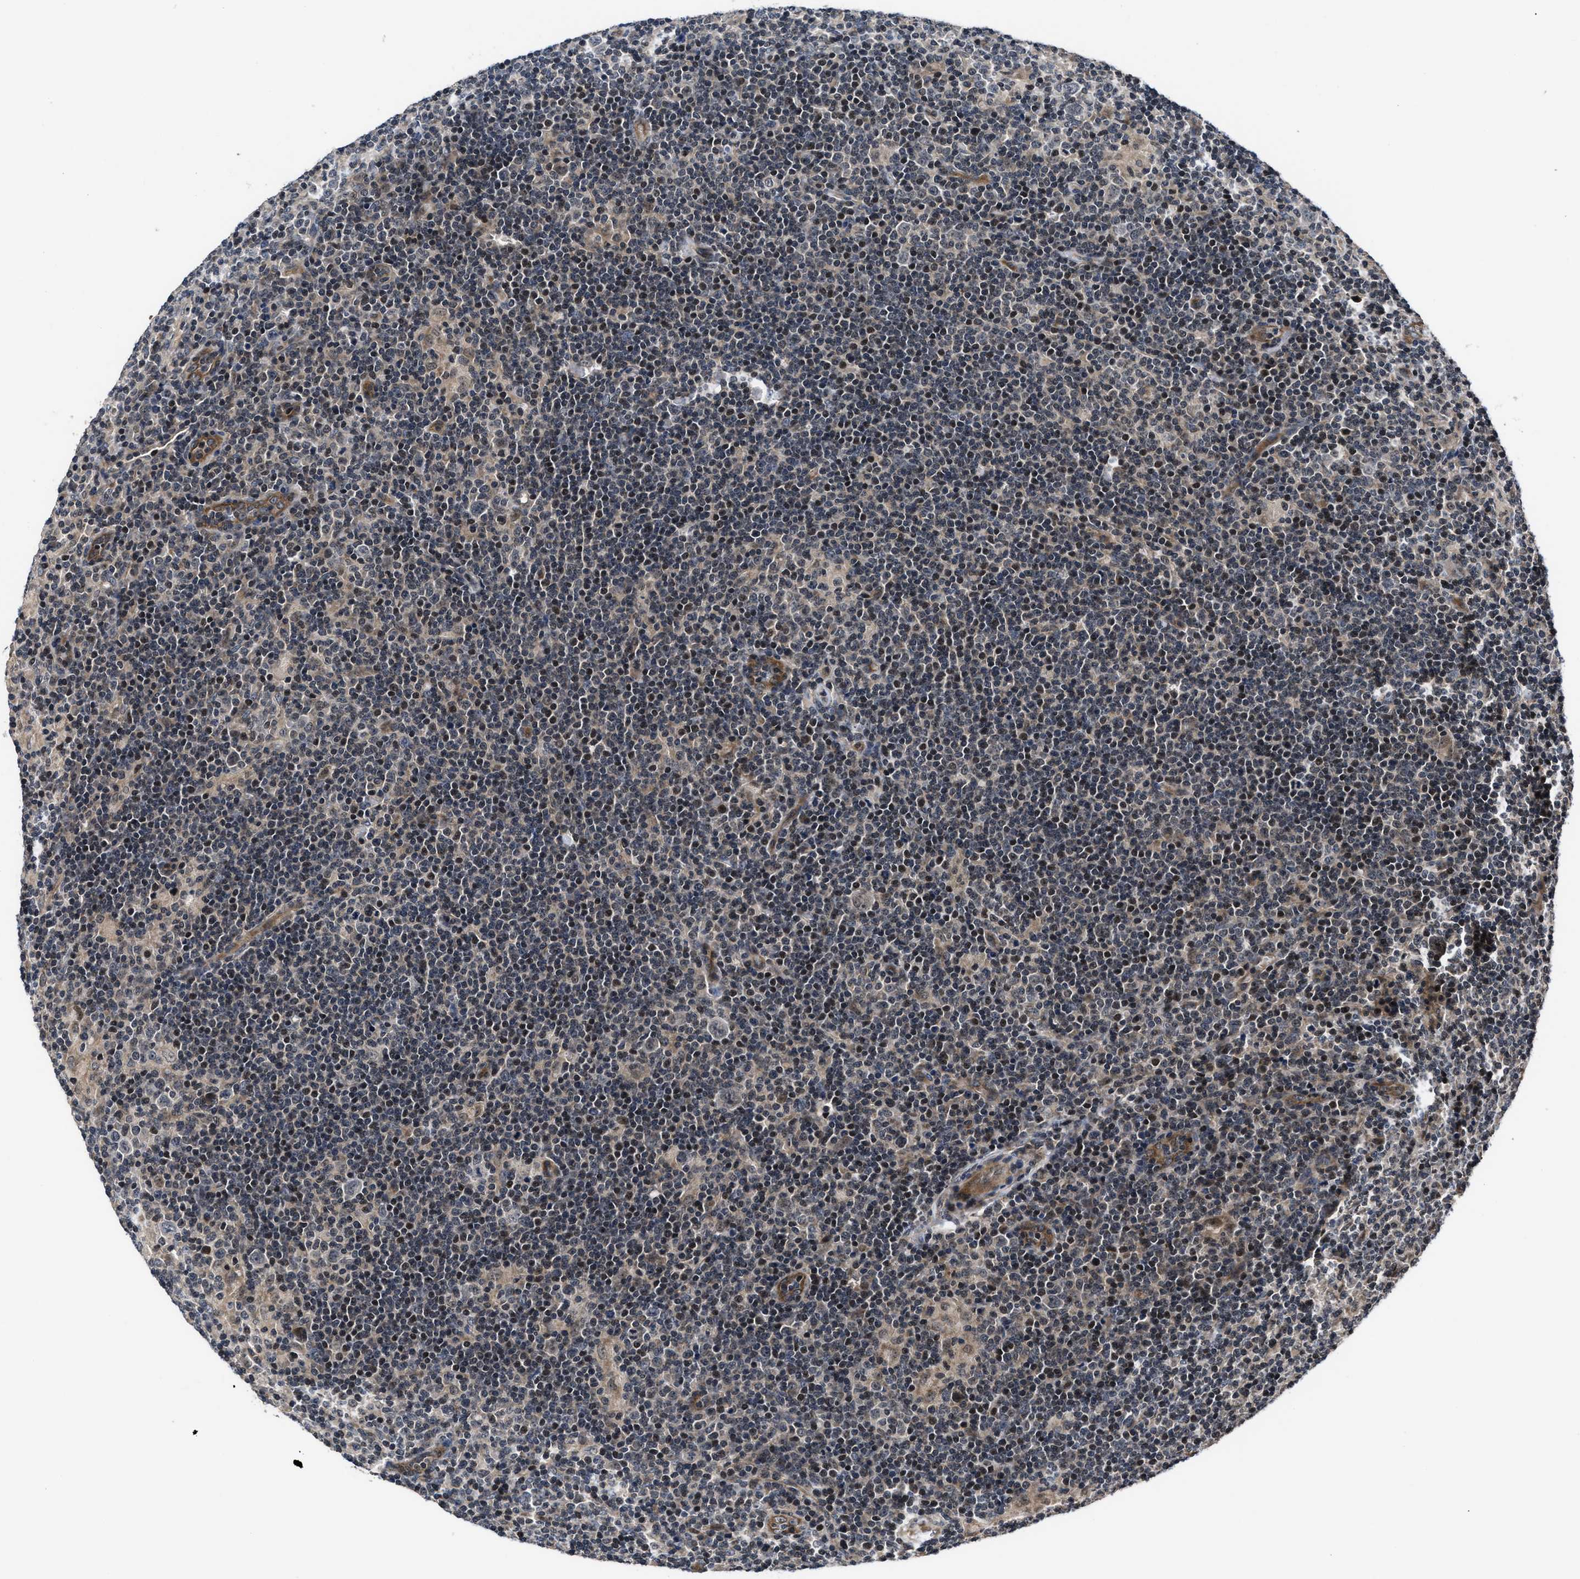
{"staining": {"intensity": "weak", "quantity": "25%-75%", "location": "cytoplasmic/membranous"}, "tissue": "lymphoma", "cell_type": "Tumor cells", "image_type": "cancer", "snomed": [{"axis": "morphology", "description": "Hodgkin's disease, NOS"}, {"axis": "topography", "description": "Lymph node"}], "caption": "This micrograph demonstrates immunohistochemistry staining of lymphoma, with low weak cytoplasmic/membranous expression in about 25%-75% of tumor cells.", "gene": "DNAJC14", "patient": {"sex": "female", "age": 57}}